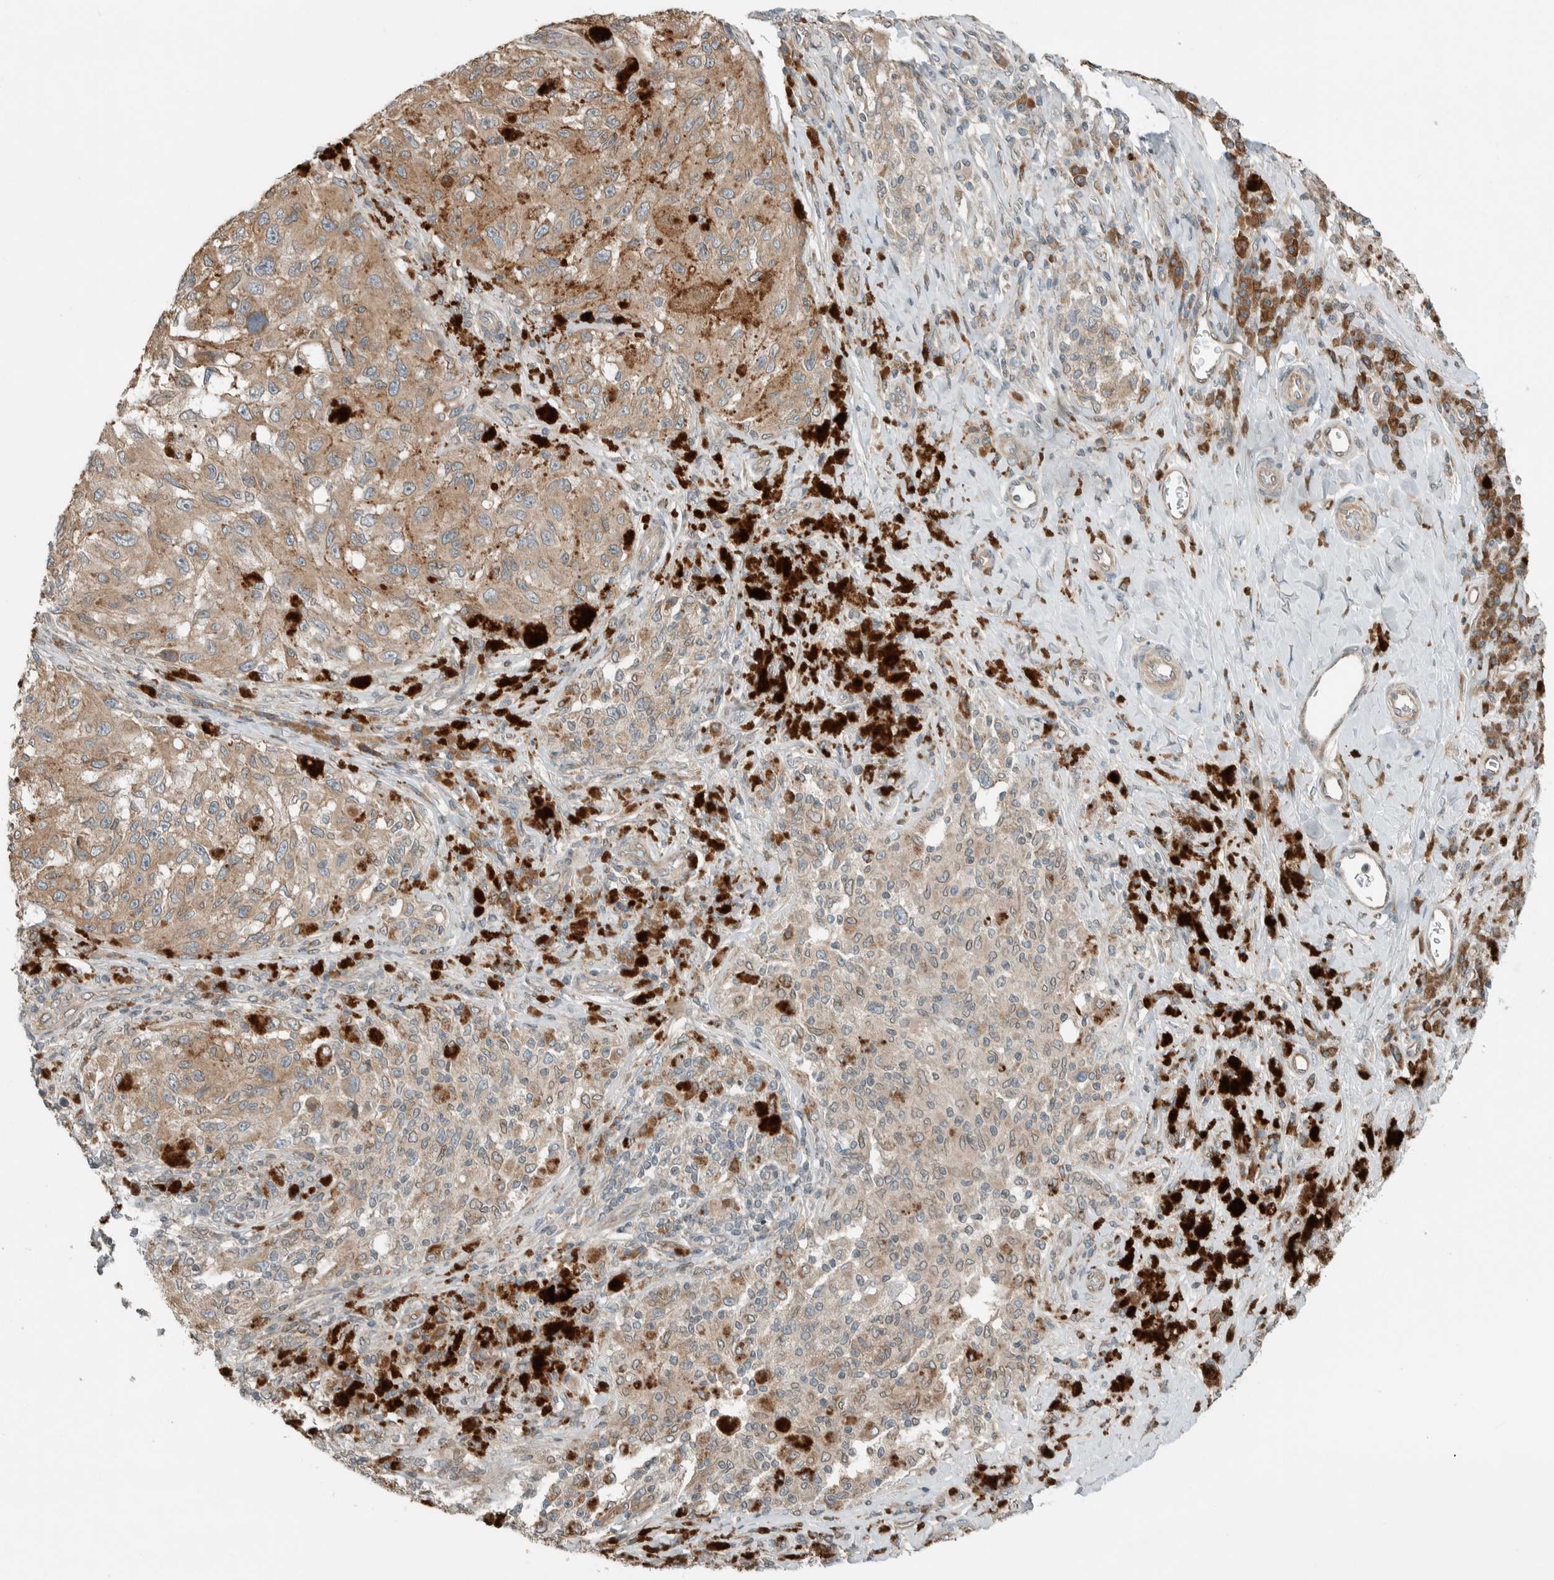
{"staining": {"intensity": "weak", "quantity": ">75%", "location": "cytoplasmic/membranous"}, "tissue": "melanoma", "cell_type": "Tumor cells", "image_type": "cancer", "snomed": [{"axis": "morphology", "description": "Malignant melanoma, NOS"}, {"axis": "topography", "description": "Skin"}], "caption": "Immunohistochemistry of malignant melanoma reveals low levels of weak cytoplasmic/membranous positivity in about >75% of tumor cells.", "gene": "SEL1L", "patient": {"sex": "female", "age": 73}}